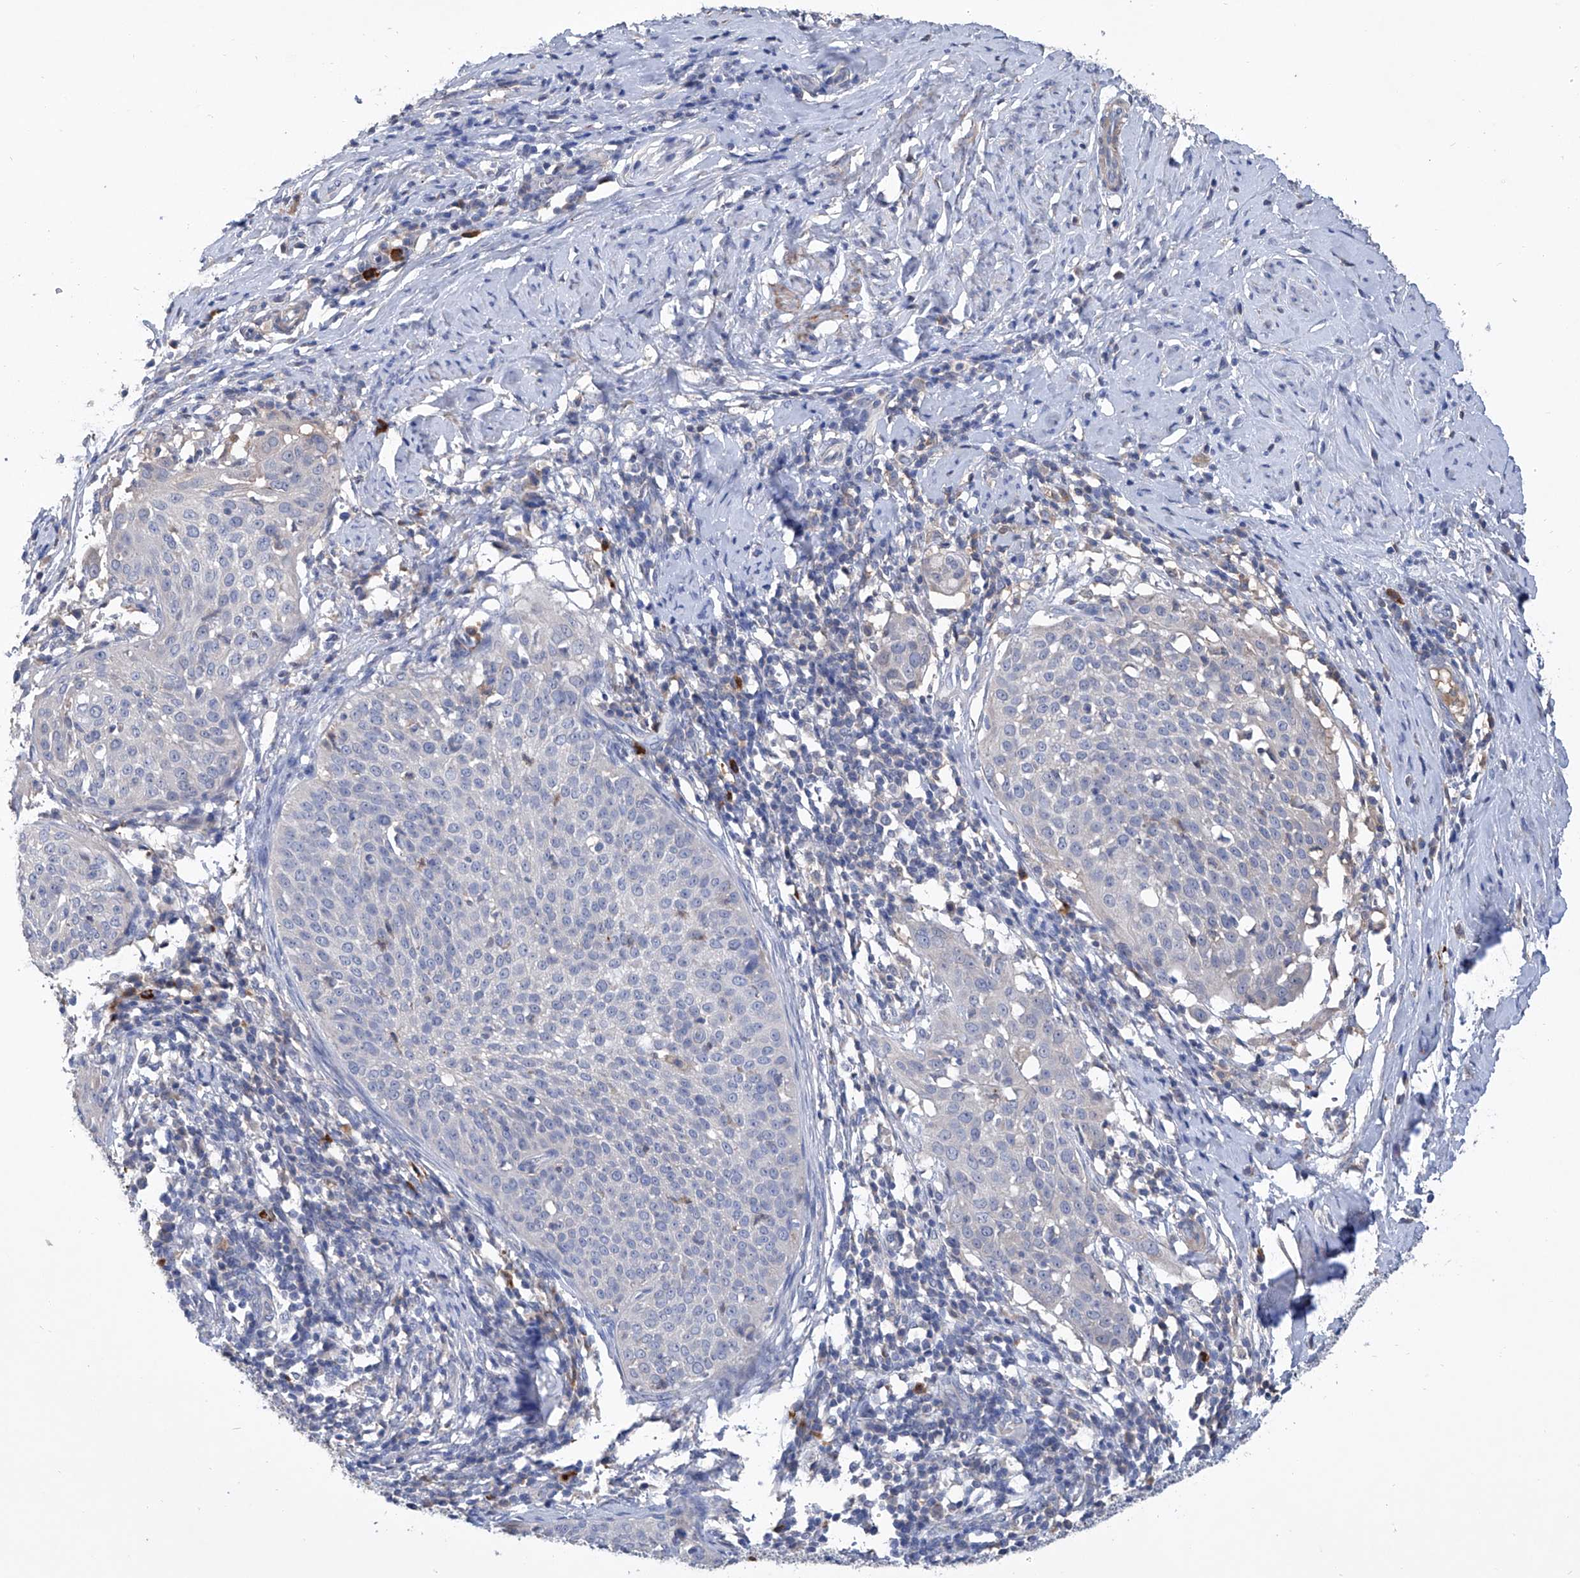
{"staining": {"intensity": "negative", "quantity": "none", "location": "none"}, "tissue": "cervical cancer", "cell_type": "Tumor cells", "image_type": "cancer", "snomed": [{"axis": "morphology", "description": "Squamous cell carcinoma, NOS"}, {"axis": "topography", "description": "Cervix"}], "caption": "Cervical cancer (squamous cell carcinoma) was stained to show a protein in brown. There is no significant staining in tumor cells.", "gene": "GPT", "patient": {"sex": "female", "age": 51}}